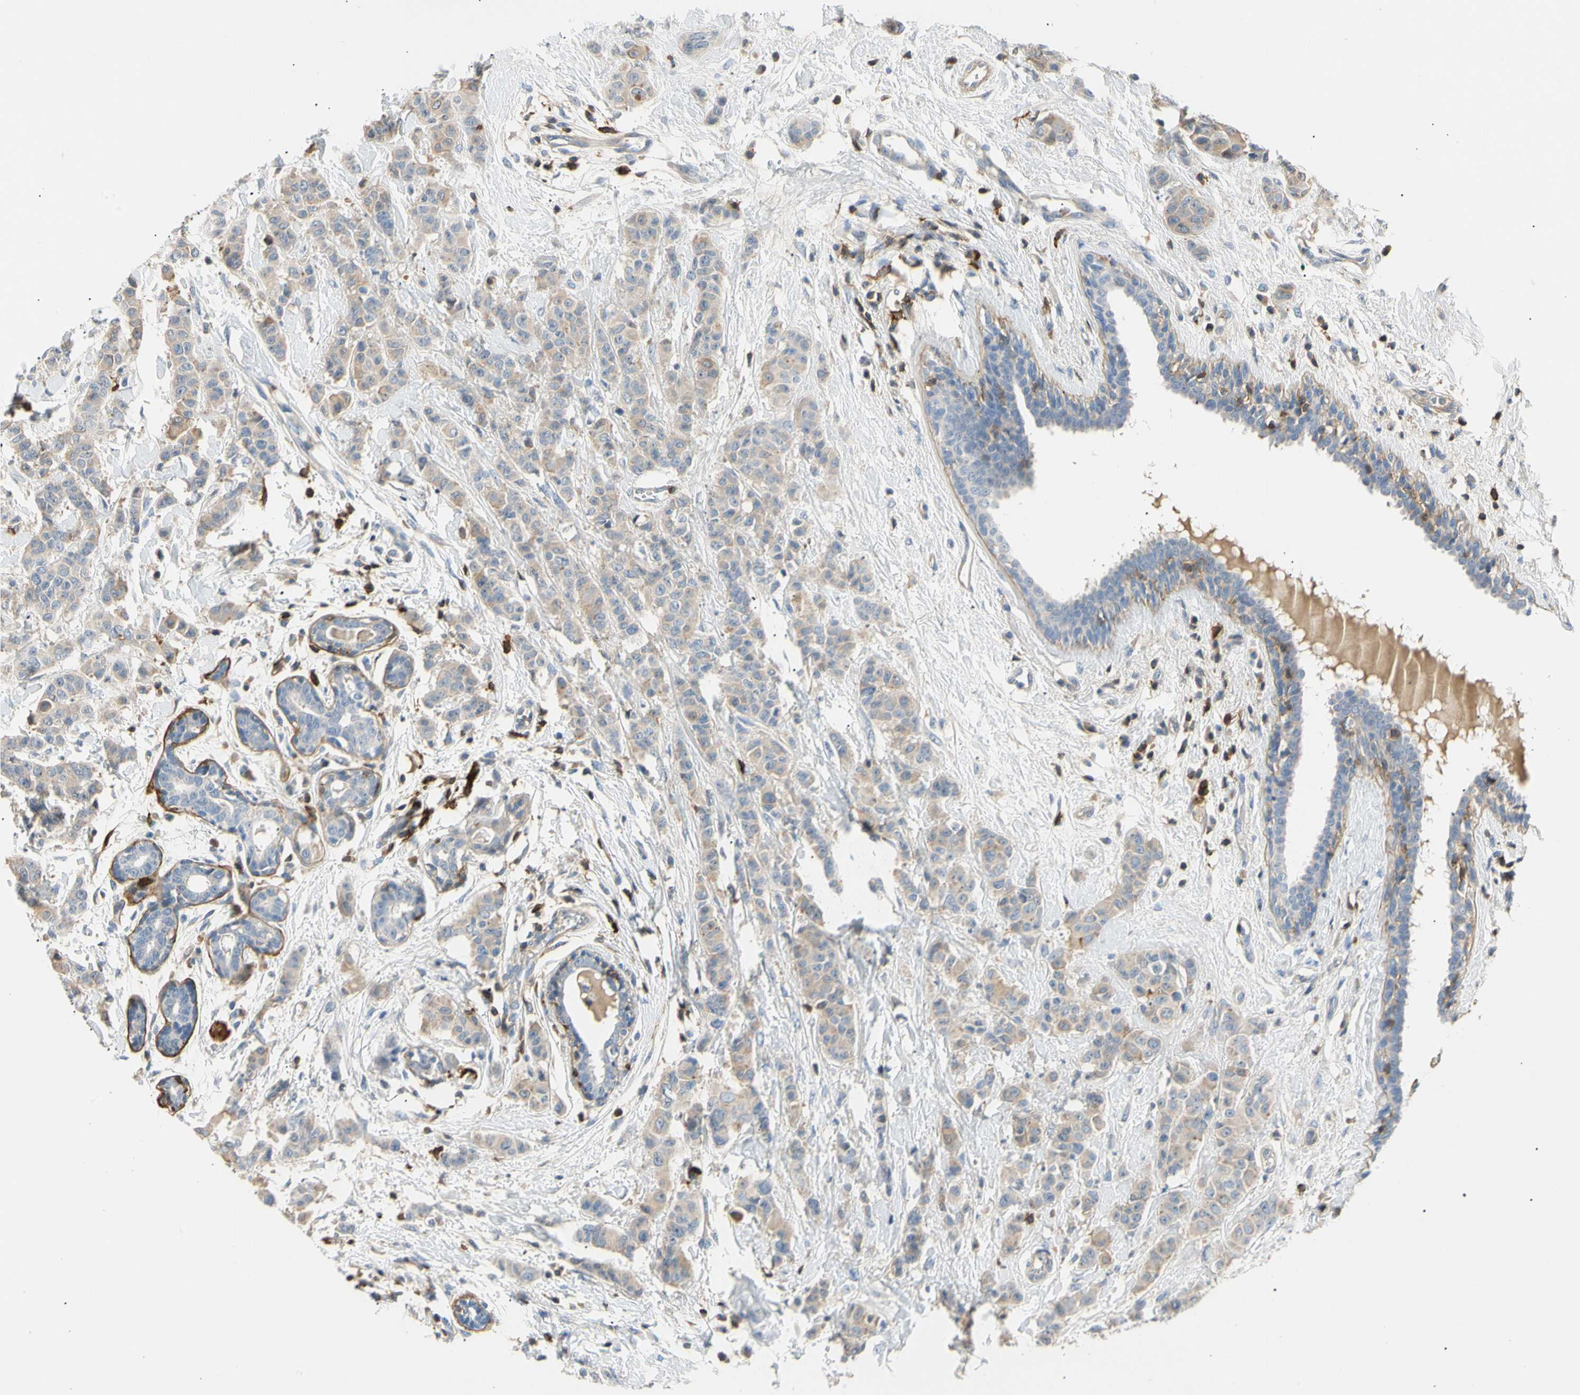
{"staining": {"intensity": "weak", "quantity": ">75%", "location": "cytoplasmic/membranous"}, "tissue": "breast cancer", "cell_type": "Tumor cells", "image_type": "cancer", "snomed": [{"axis": "morphology", "description": "Normal tissue, NOS"}, {"axis": "morphology", "description": "Duct carcinoma"}, {"axis": "topography", "description": "Breast"}], "caption": "A high-resolution micrograph shows immunohistochemistry staining of infiltrating ductal carcinoma (breast), which reveals weak cytoplasmic/membranous positivity in approximately >75% of tumor cells.", "gene": "TNFRSF18", "patient": {"sex": "female", "age": 40}}